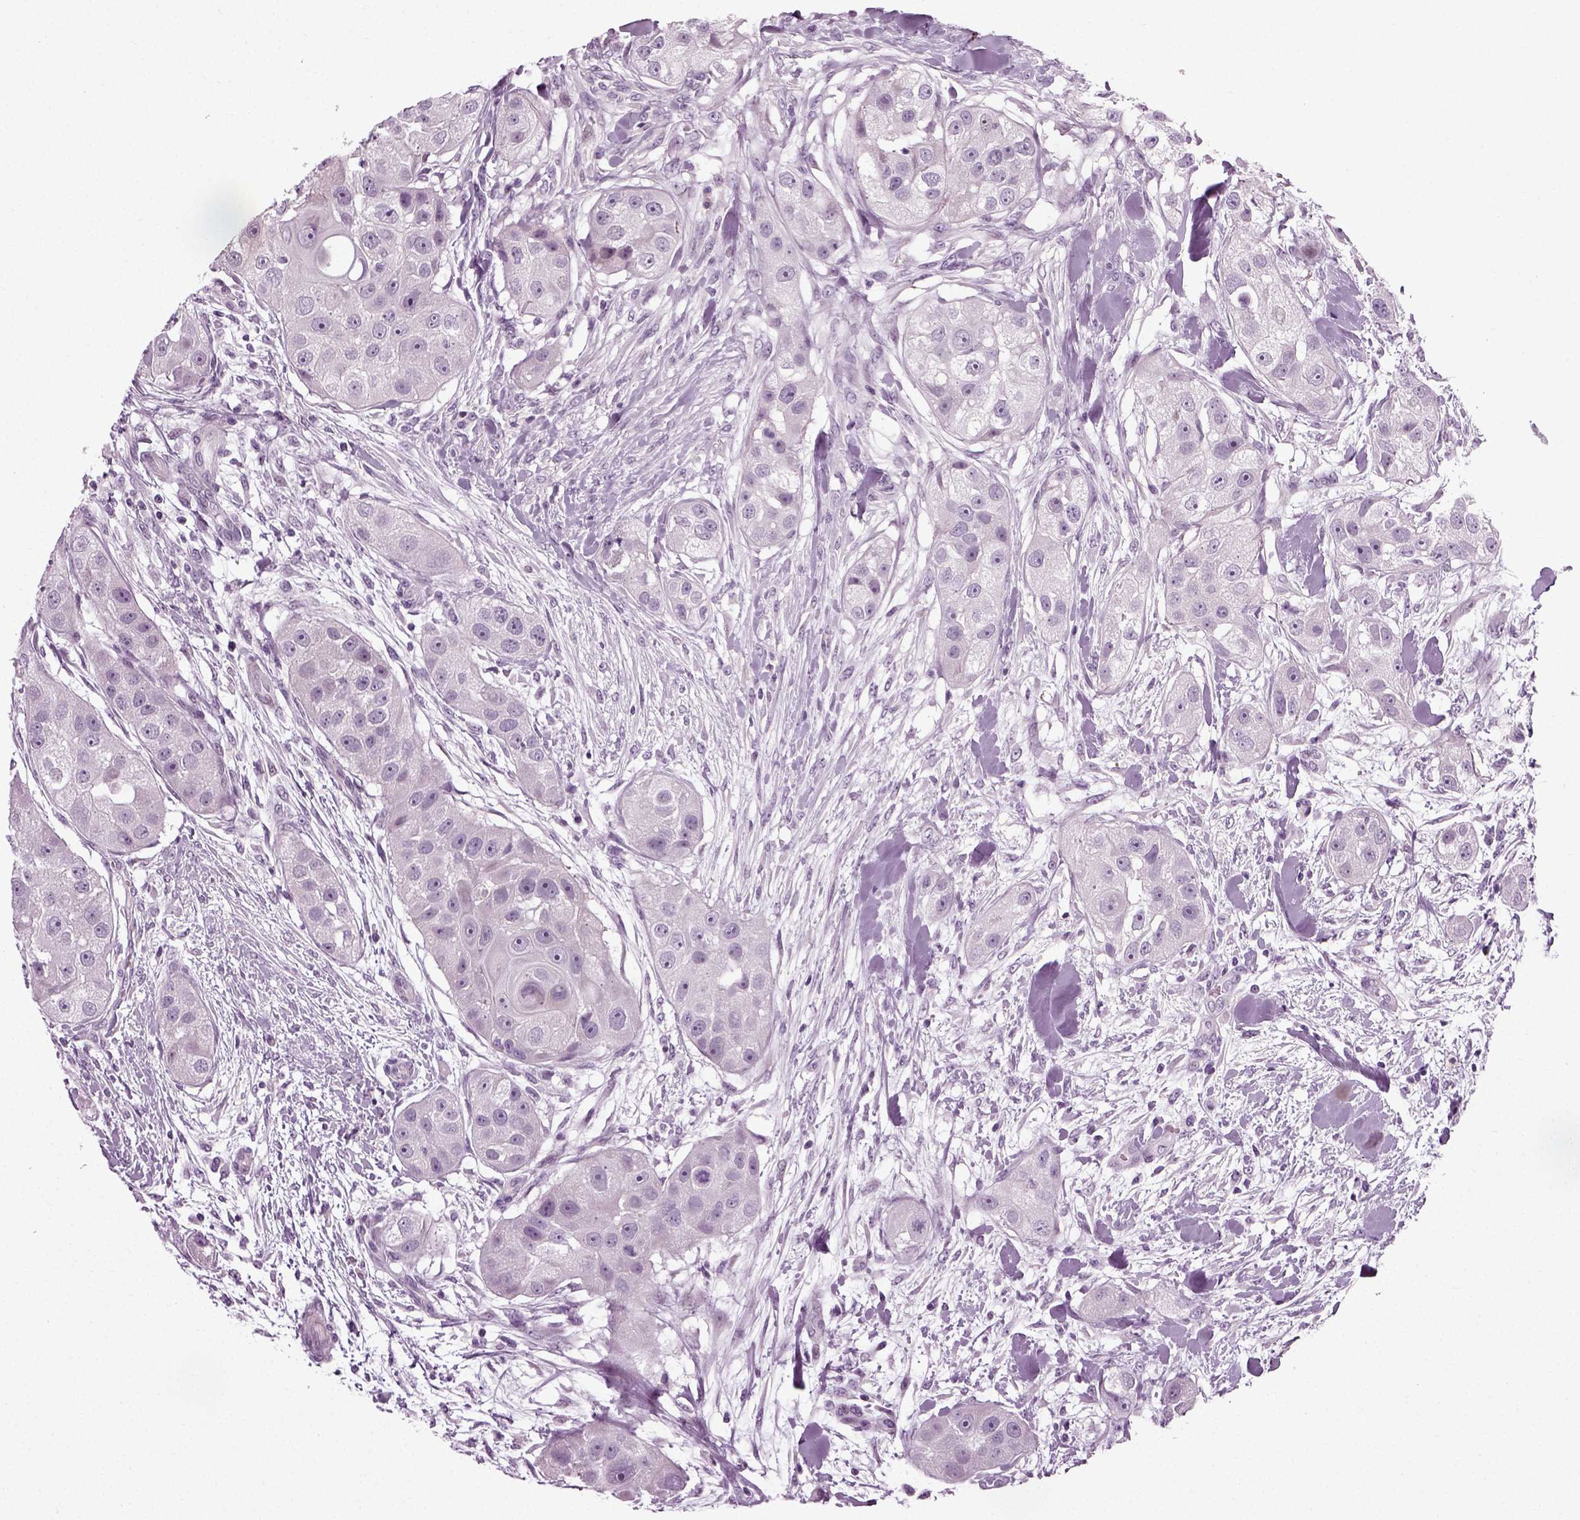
{"staining": {"intensity": "negative", "quantity": "none", "location": "none"}, "tissue": "head and neck cancer", "cell_type": "Tumor cells", "image_type": "cancer", "snomed": [{"axis": "morphology", "description": "Squamous cell carcinoma, NOS"}, {"axis": "topography", "description": "Head-Neck"}], "caption": "Squamous cell carcinoma (head and neck) stained for a protein using immunohistochemistry exhibits no staining tumor cells.", "gene": "SCG5", "patient": {"sex": "male", "age": 51}}